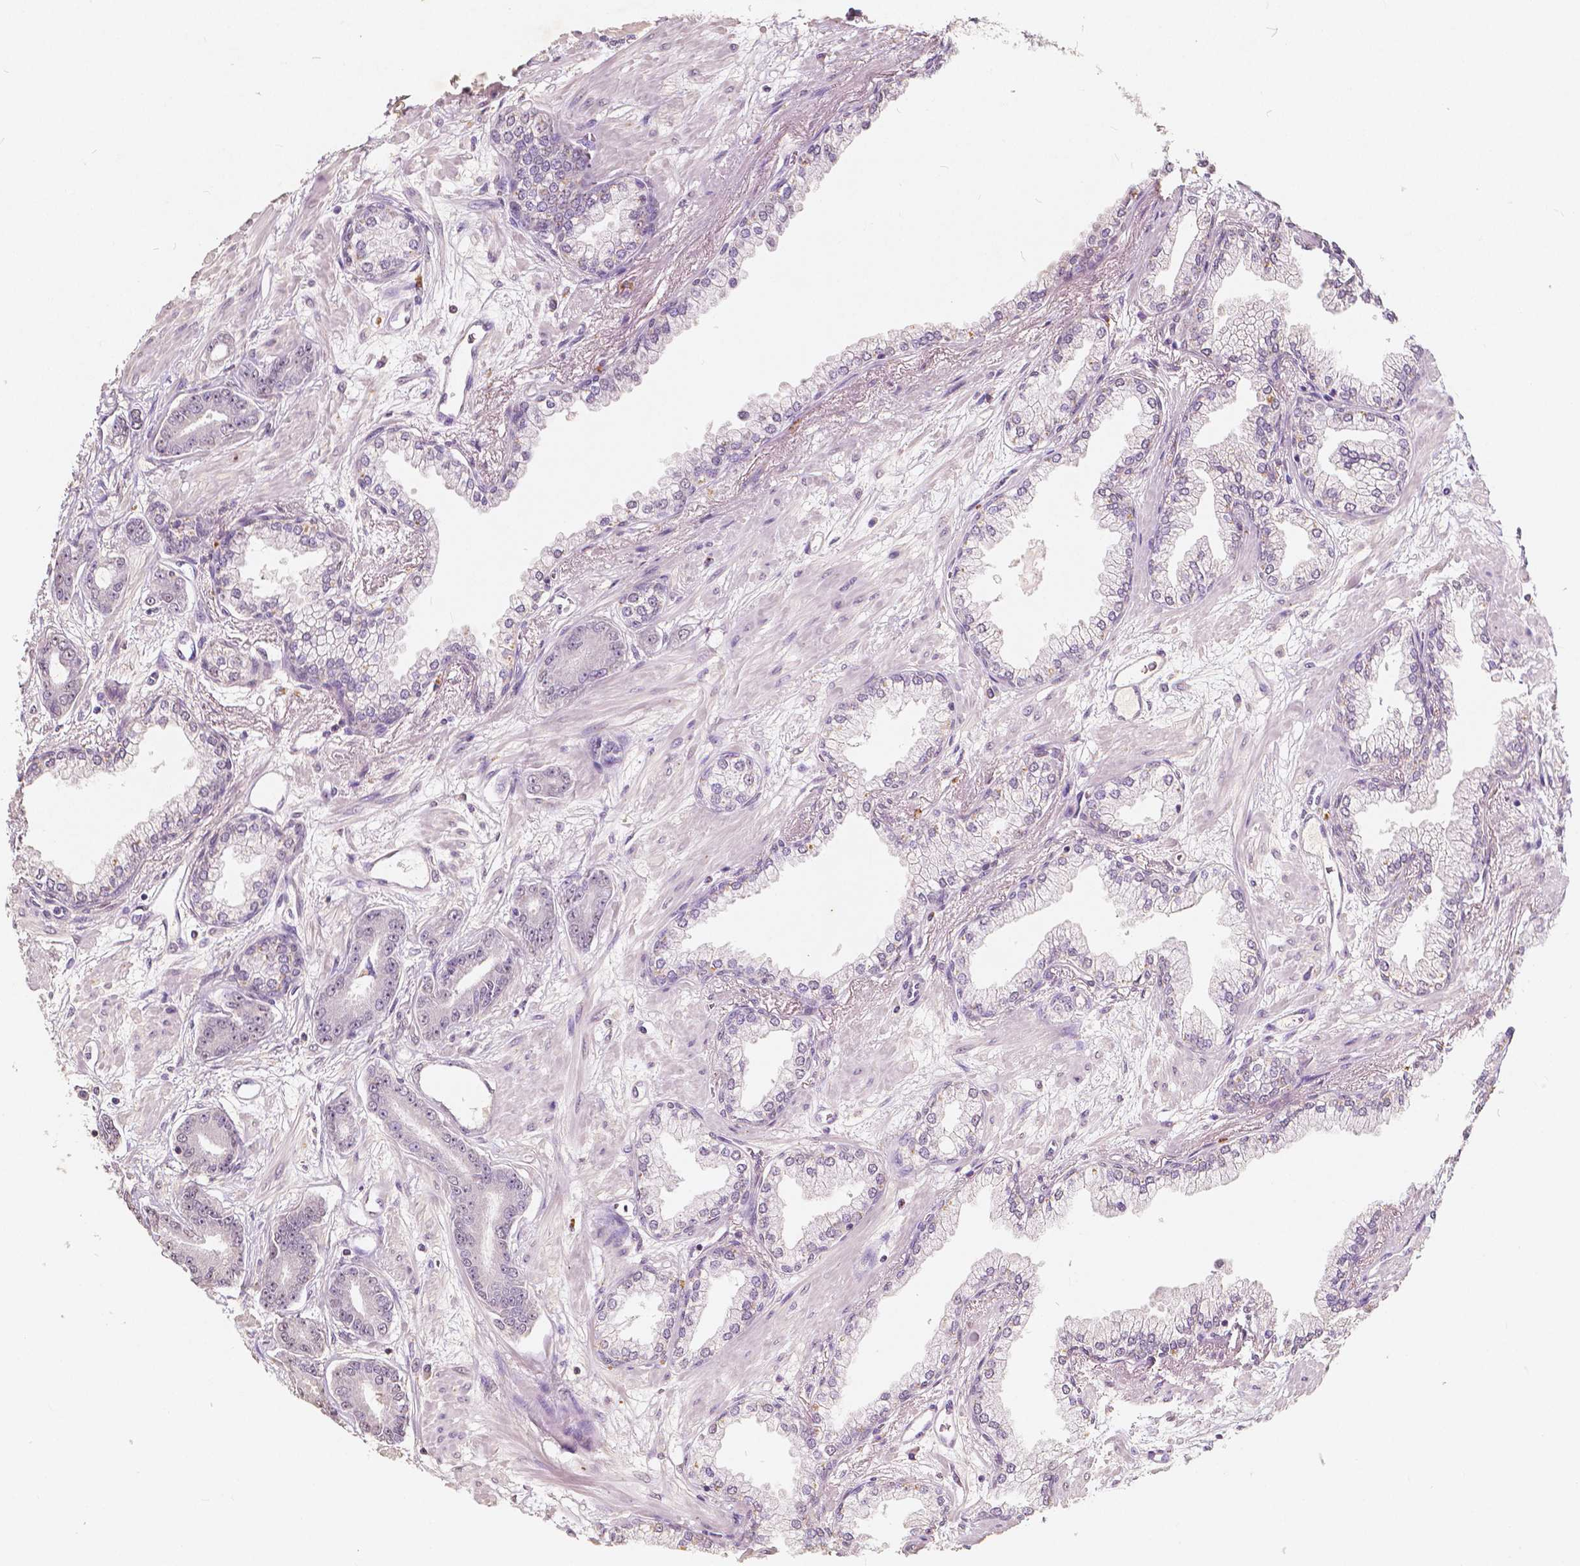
{"staining": {"intensity": "negative", "quantity": "none", "location": "none"}, "tissue": "prostate cancer", "cell_type": "Tumor cells", "image_type": "cancer", "snomed": [{"axis": "morphology", "description": "Adenocarcinoma, Low grade"}, {"axis": "topography", "description": "Prostate"}], "caption": "The histopathology image displays no significant expression in tumor cells of prostate cancer (adenocarcinoma (low-grade)). (DAB (3,3'-diaminobenzidine) immunohistochemistry (IHC) visualized using brightfield microscopy, high magnification).", "gene": "SOX15", "patient": {"sex": "male", "age": 64}}